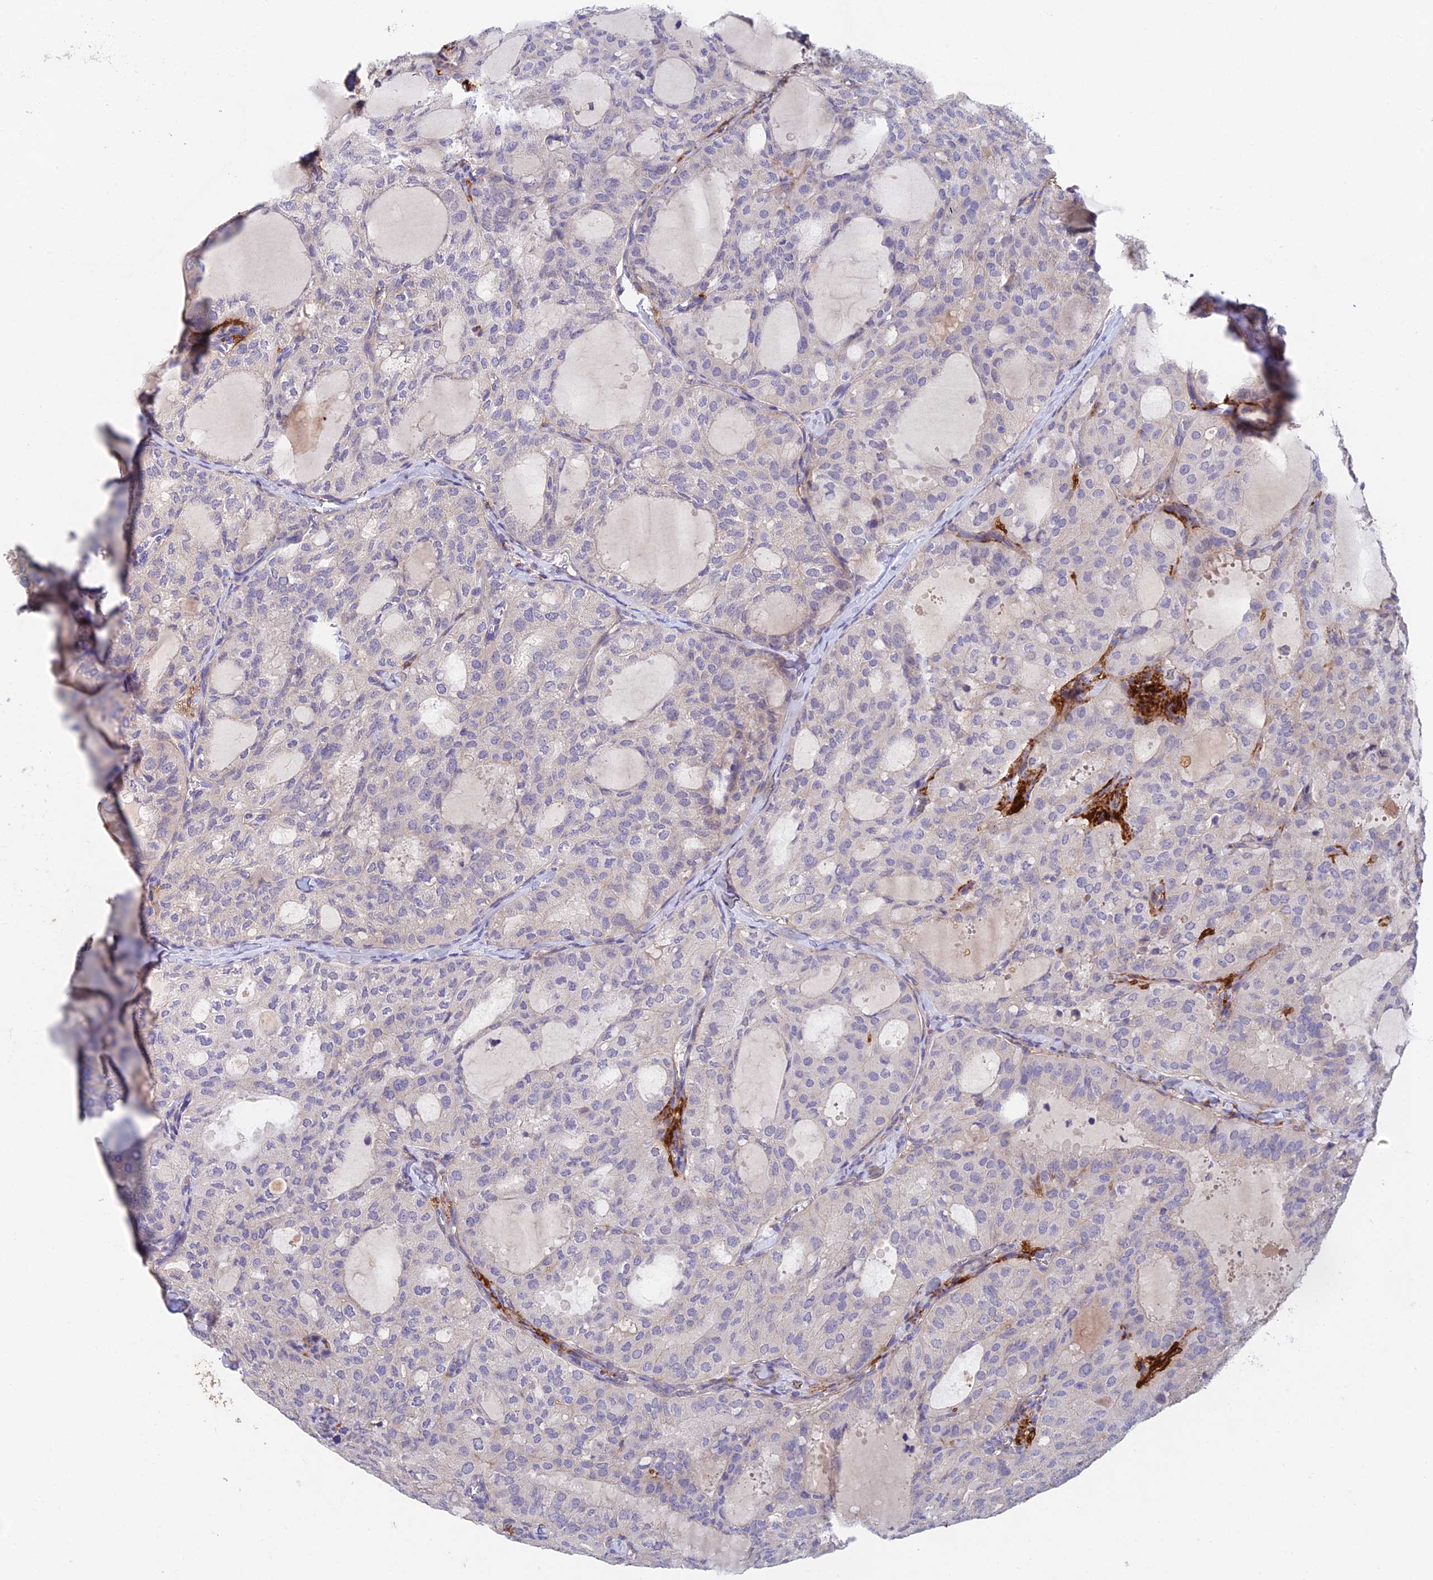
{"staining": {"intensity": "negative", "quantity": "none", "location": "none"}, "tissue": "thyroid cancer", "cell_type": "Tumor cells", "image_type": "cancer", "snomed": [{"axis": "morphology", "description": "Follicular adenoma carcinoma, NOS"}, {"axis": "topography", "description": "Thyroid gland"}], "caption": "Immunohistochemical staining of human thyroid cancer exhibits no significant expression in tumor cells.", "gene": "ADAMTS13", "patient": {"sex": "male", "age": 75}}